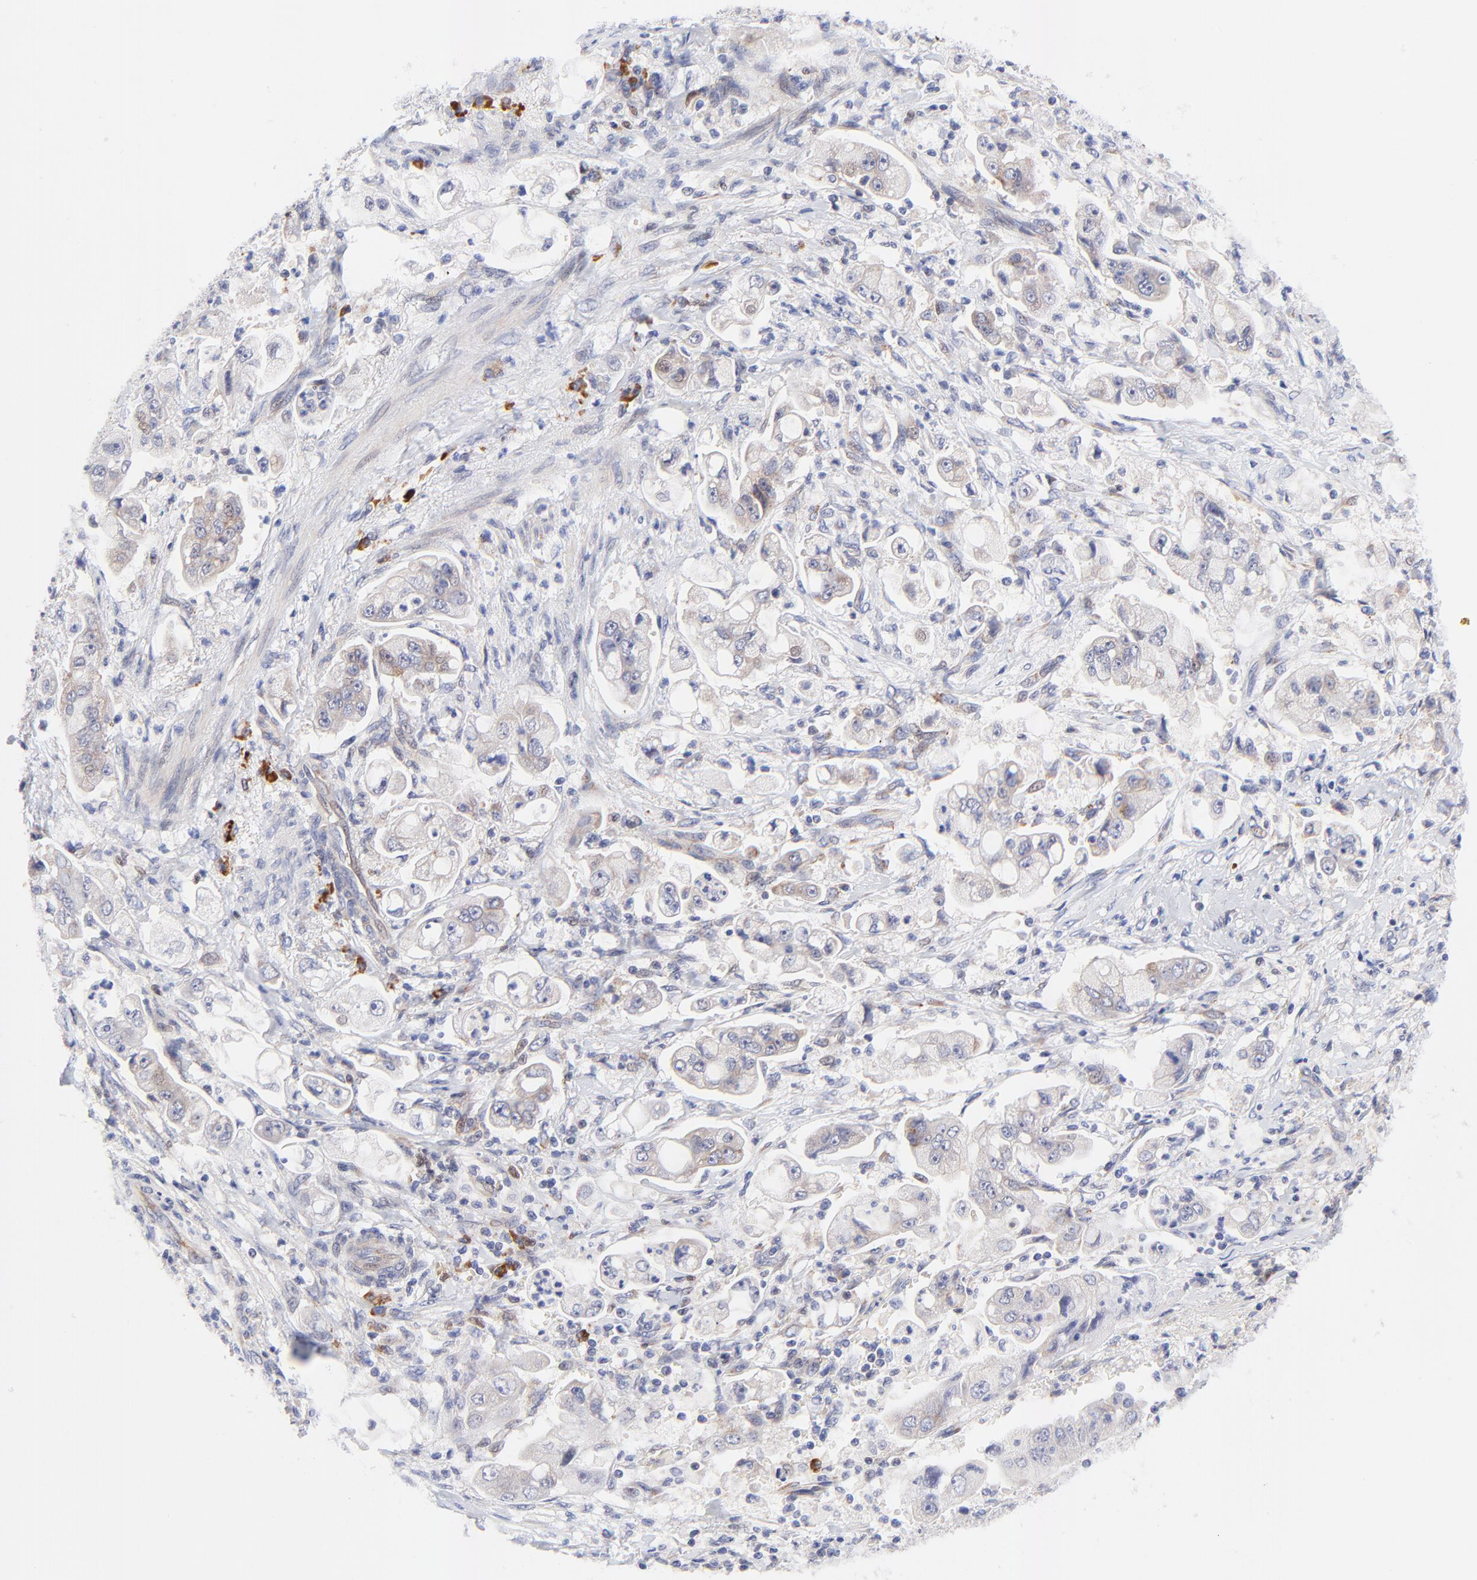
{"staining": {"intensity": "weak", "quantity": "<25%", "location": "cytoplasmic/membranous"}, "tissue": "stomach cancer", "cell_type": "Tumor cells", "image_type": "cancer", "snomed": [{"axis": "morphology", "description": "Adenocarcinoma, NOS"}, {"axis": "topography", "description": "Stomach"}], "caption": "DAB (3,3'-diaminobenzidine) immunohistochemical staining of human stomach cancer (adenocarcinoma) displays no significant expression in tumor cells.", "gene": "AFF2", "patient": {"sex": "male", "age": 62}}